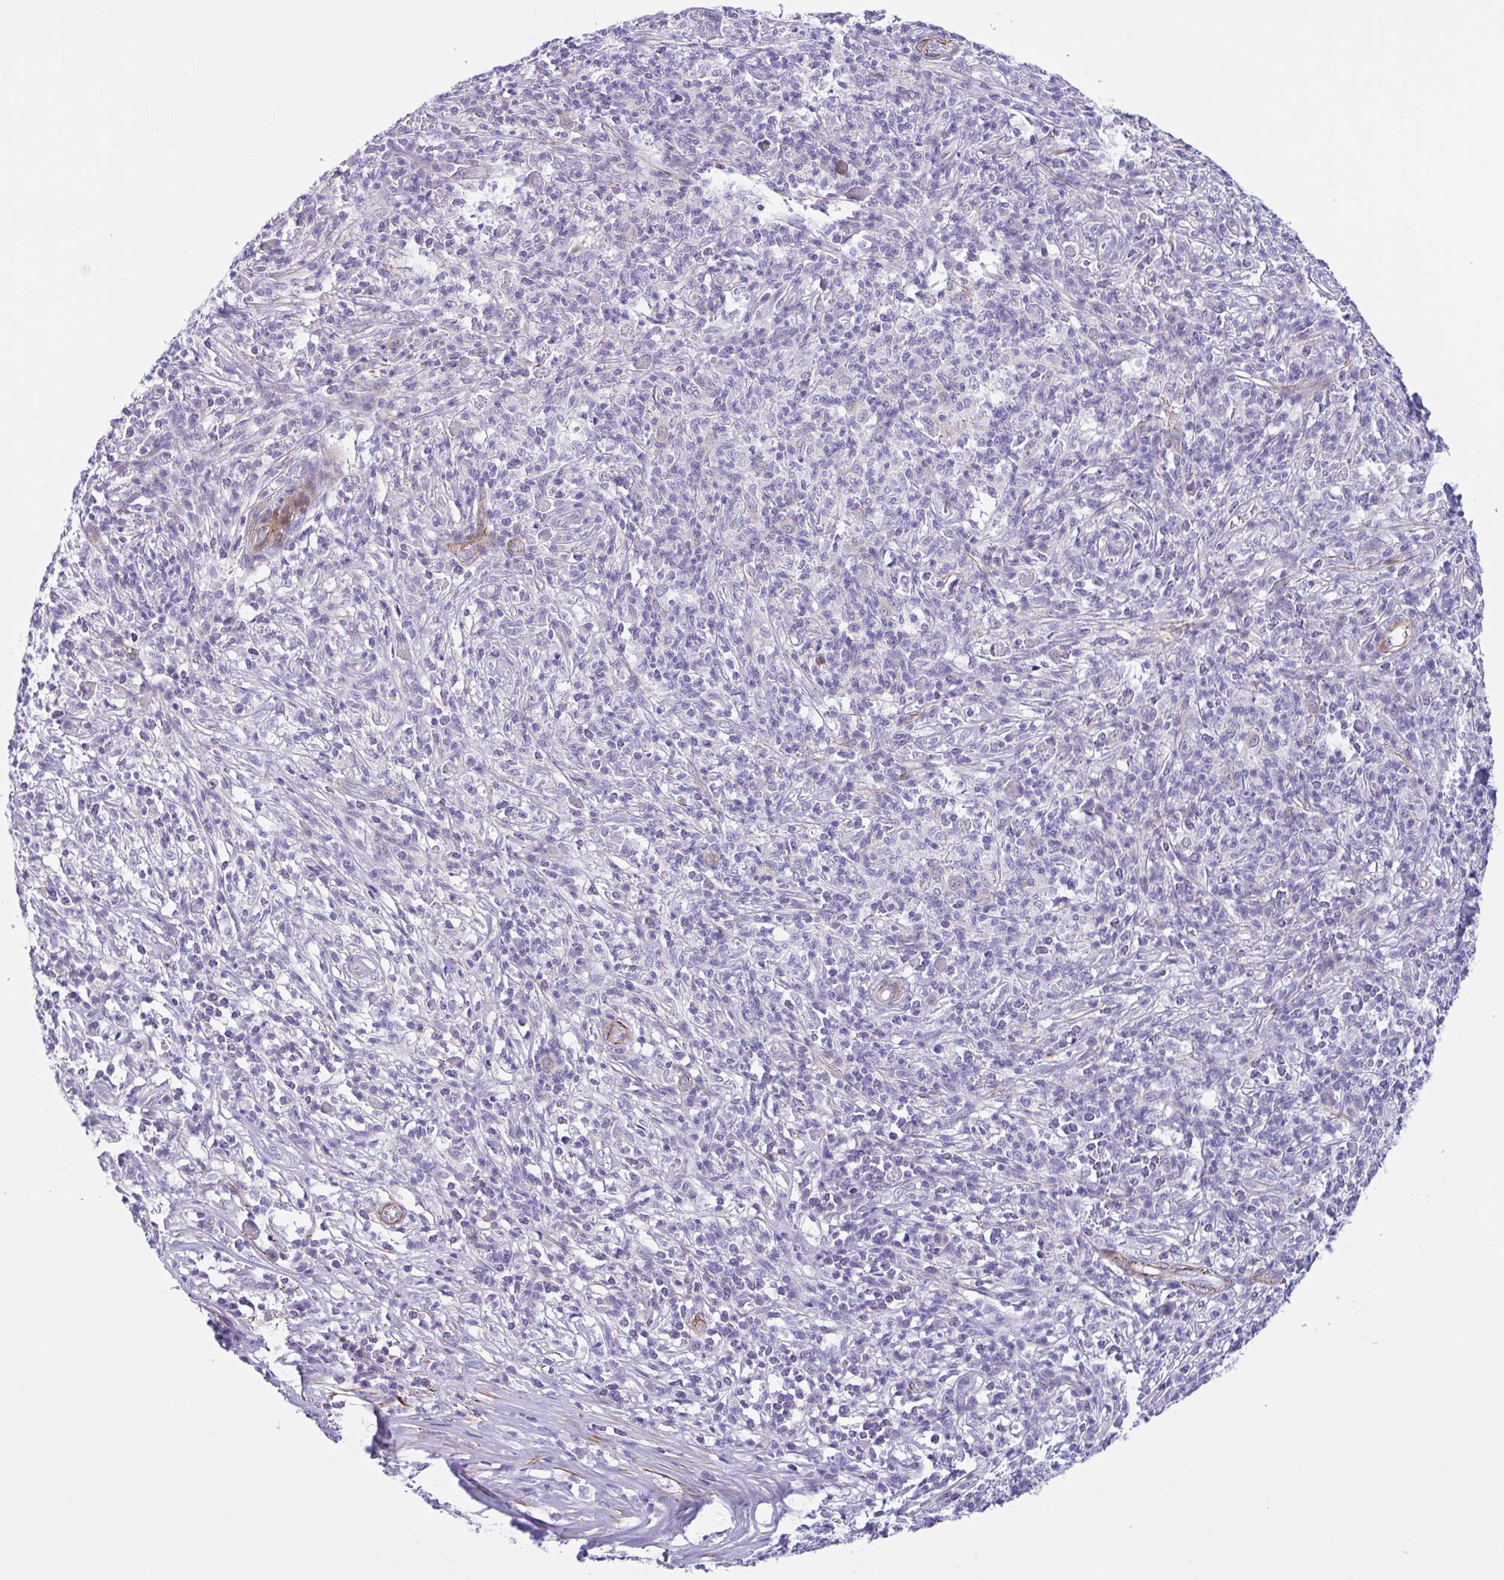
{"staining": {"intensity": "negative", "quantity": "none", "location": "none"}, "tissue": "melanoma", "cell_type": "Tumor cells", "image_type": "cancer", "snomed": [{"axis": "morphology", "description": "Malignant melanoma, NOS"}, {"axis": "topography", "description": "Skin"}], "caption": "DAB immunohistochemical staining of human melanoma exhibits no significant staining in tumor cells. (Stains: DAB immunohistochemistry with hematoxylin counter stain, Microscopy: brightfield microscopy at high magnification).", "gene": "AHCYL2", "patient": {"sex": "male", "age": 66}}